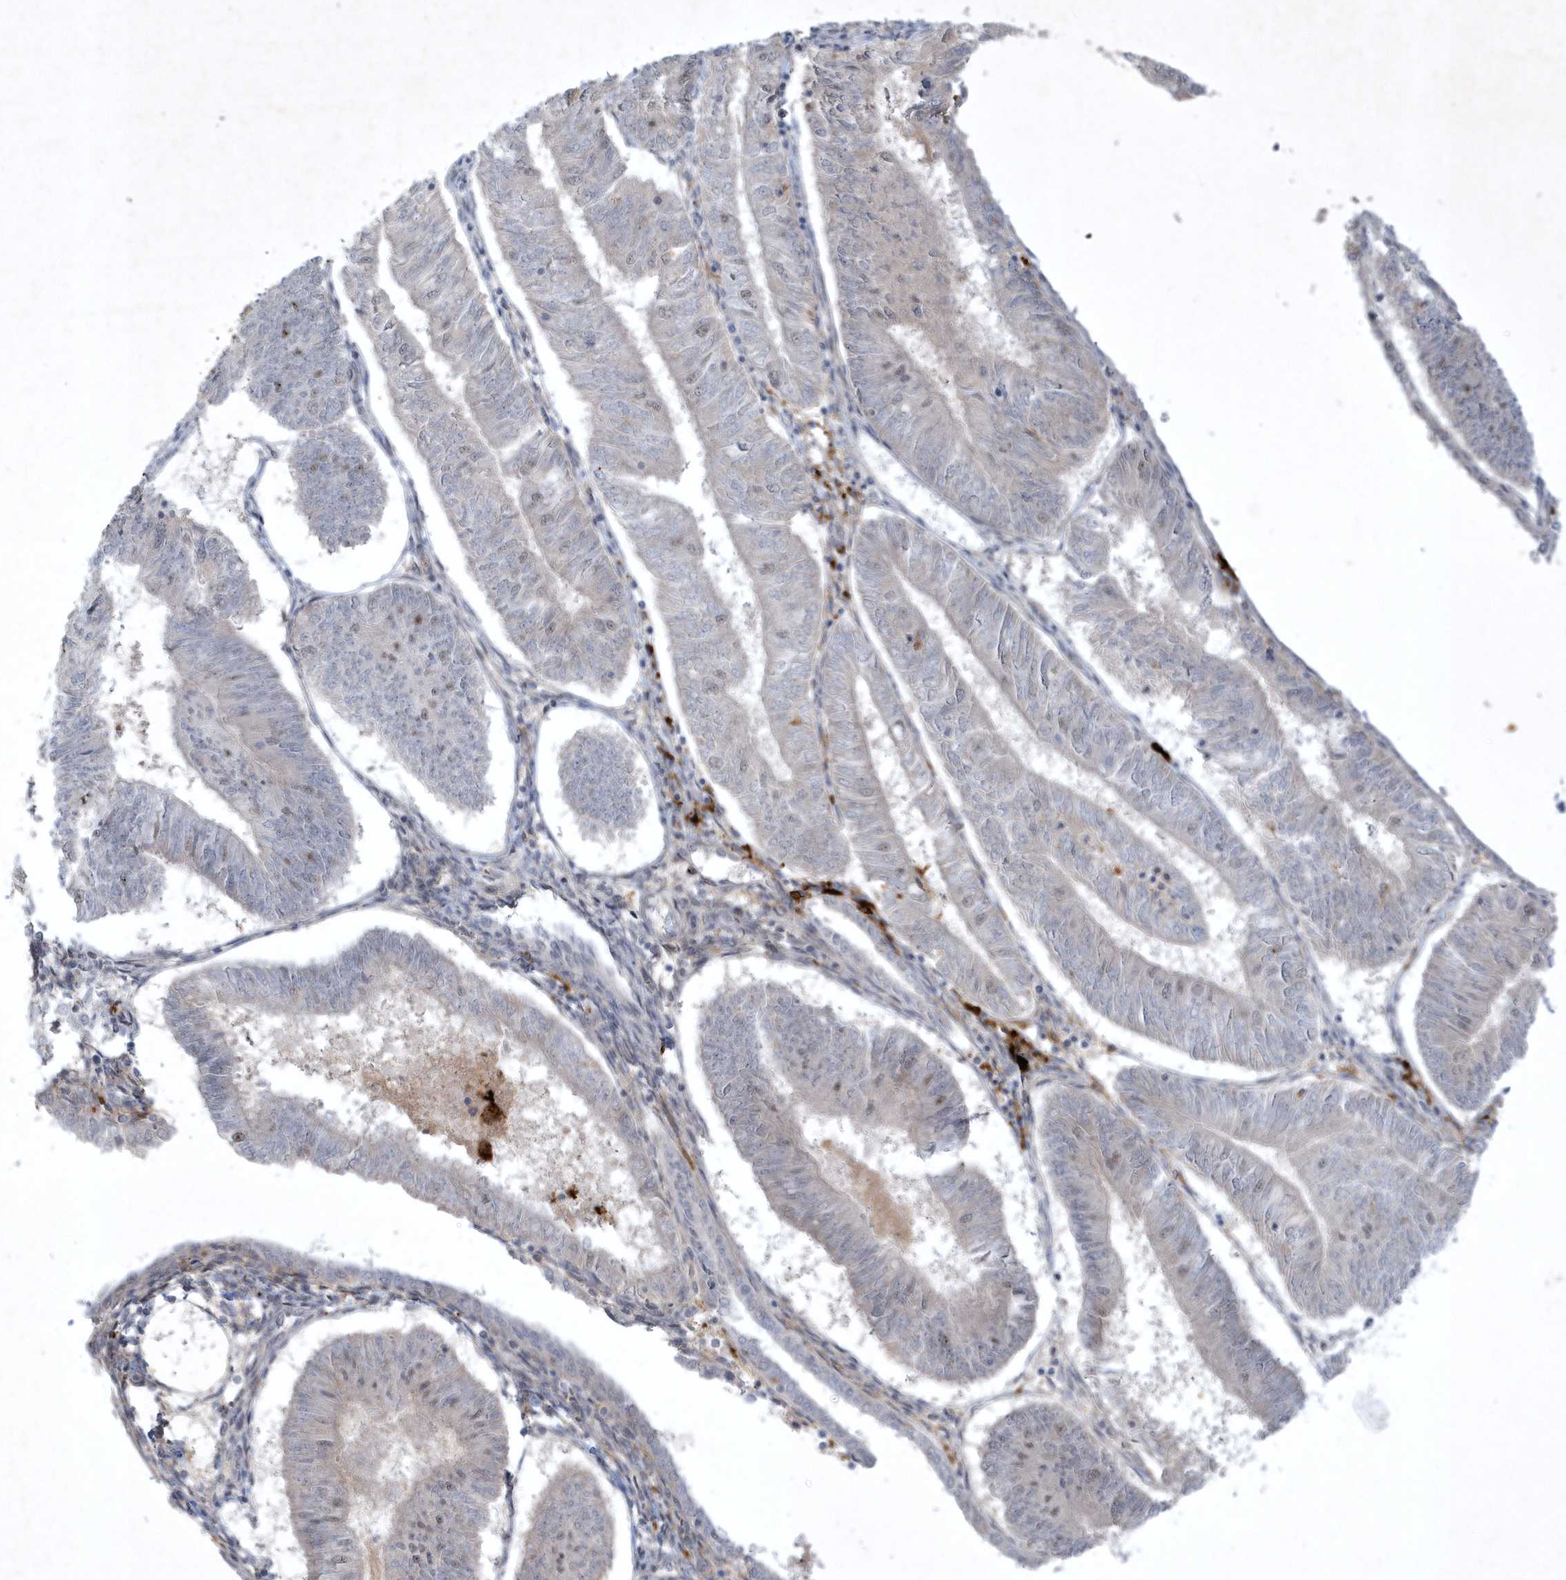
{"staining": {"intensity": "weak", "quantity": "<25%", "location": "nuclear"}, "tissue": "endometrial cancer", "cell_type": "Tumor cells", "image_type": "cancer", "snomed": [{"axis": "morphology", "description": "Adenocarcinoma, NOS"}, {"axis": "topography", "description": "Endometrium"}], "caption": "Human endometrial cancer (adenocarcinoma) stained for a protein using IHC displays no positivity in tumor cells.", "gene": "THG1L", "patient": {"sex": "female", "age": 58}}